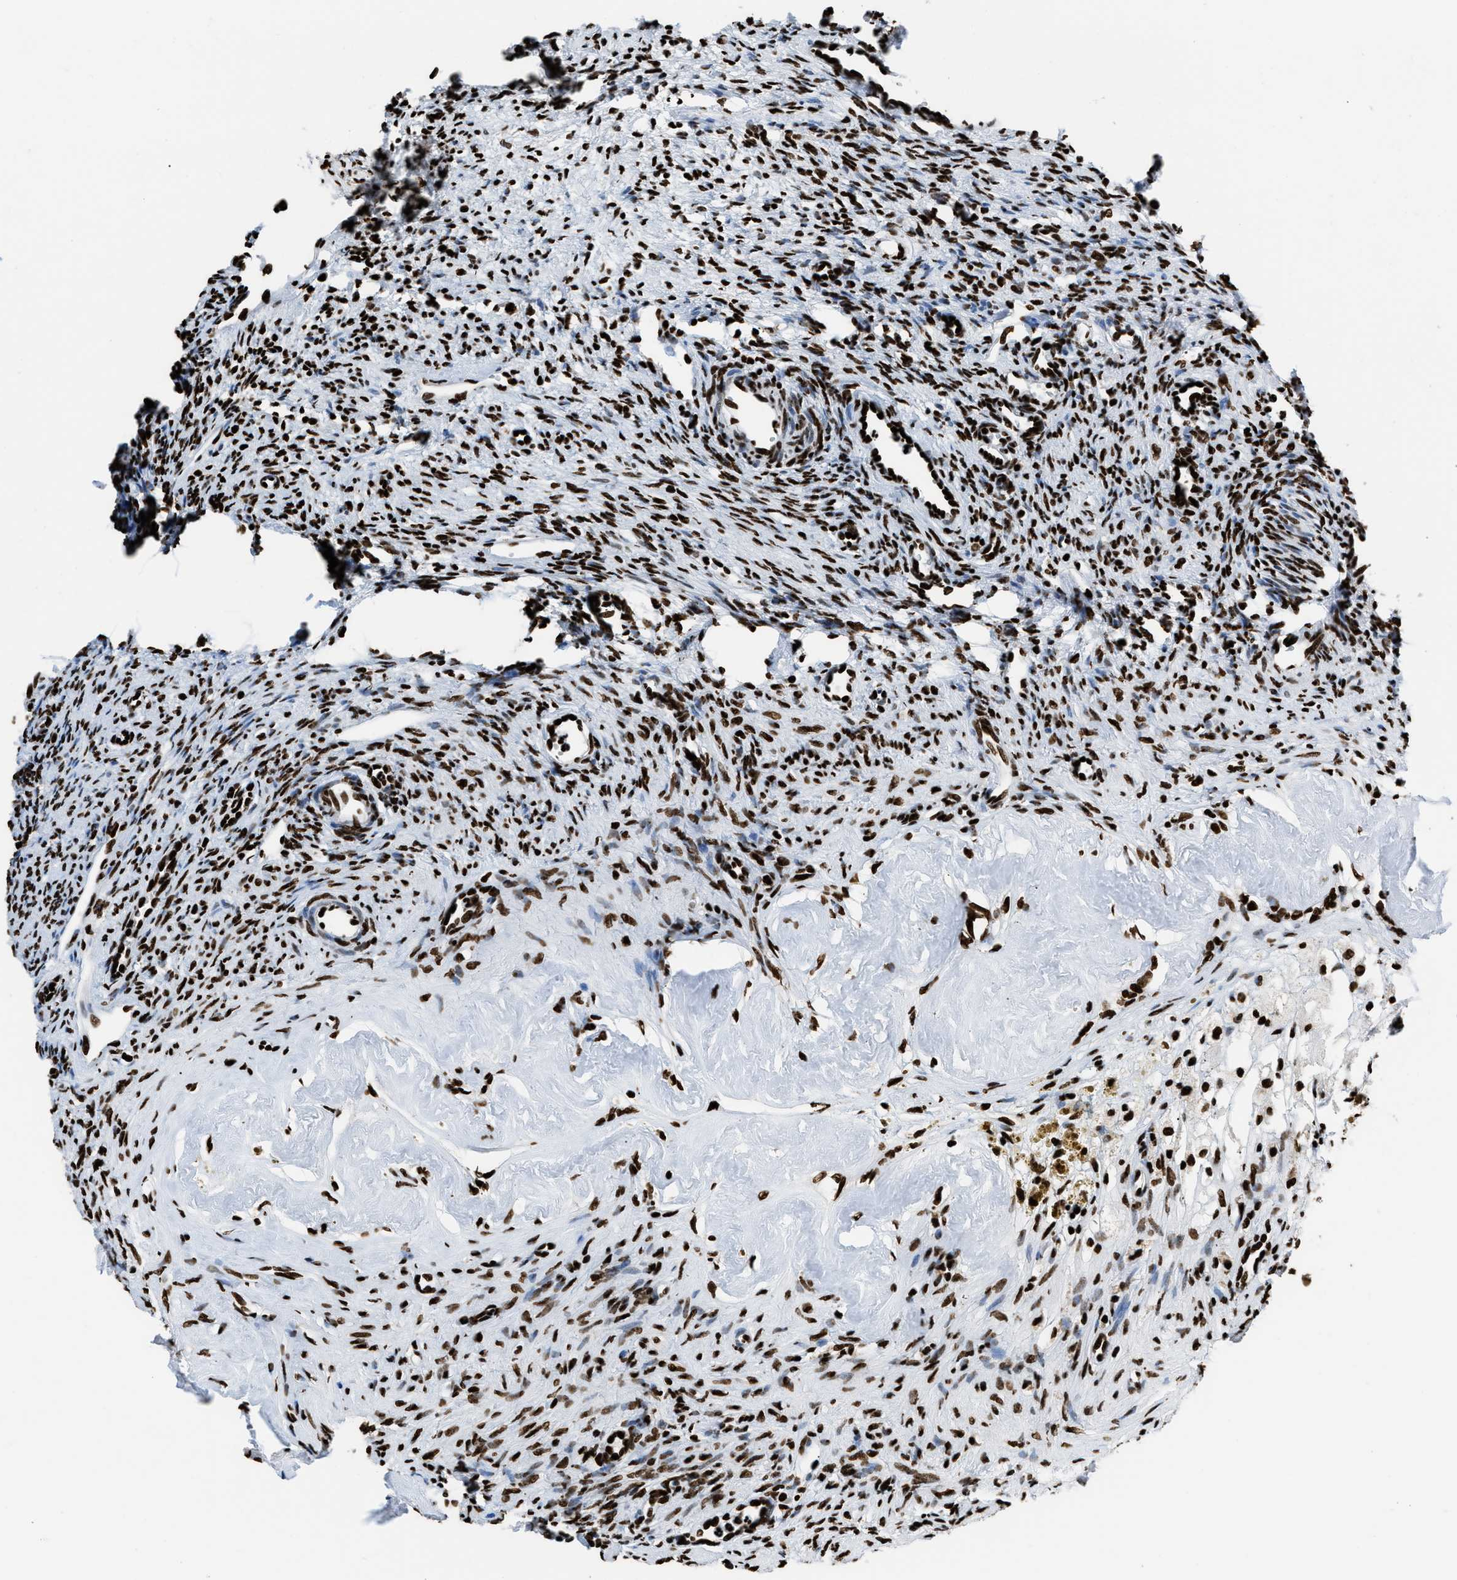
{"staining": {"intensity": "strong", "quantity": ">75%", "location": "nuclear"}, "tissue": "ovary", "cell_type": "Ovarian stroma cells", "image_type": "normal", "snomed": [{"axis": "morphology", "description": "Normal tissue, NOS"}, {"axis": "topography", "description": "Ovary"}], "caption": "Protein staining of benign ovary demonstrates strong nuclear staining in approximately >75% of ovarian stroma cells. (brown staining indicates protein expression, while blue staining denotes nuclei).", "gene": "HNRNPM", "patient": {"sex": "female", "age": 33}}